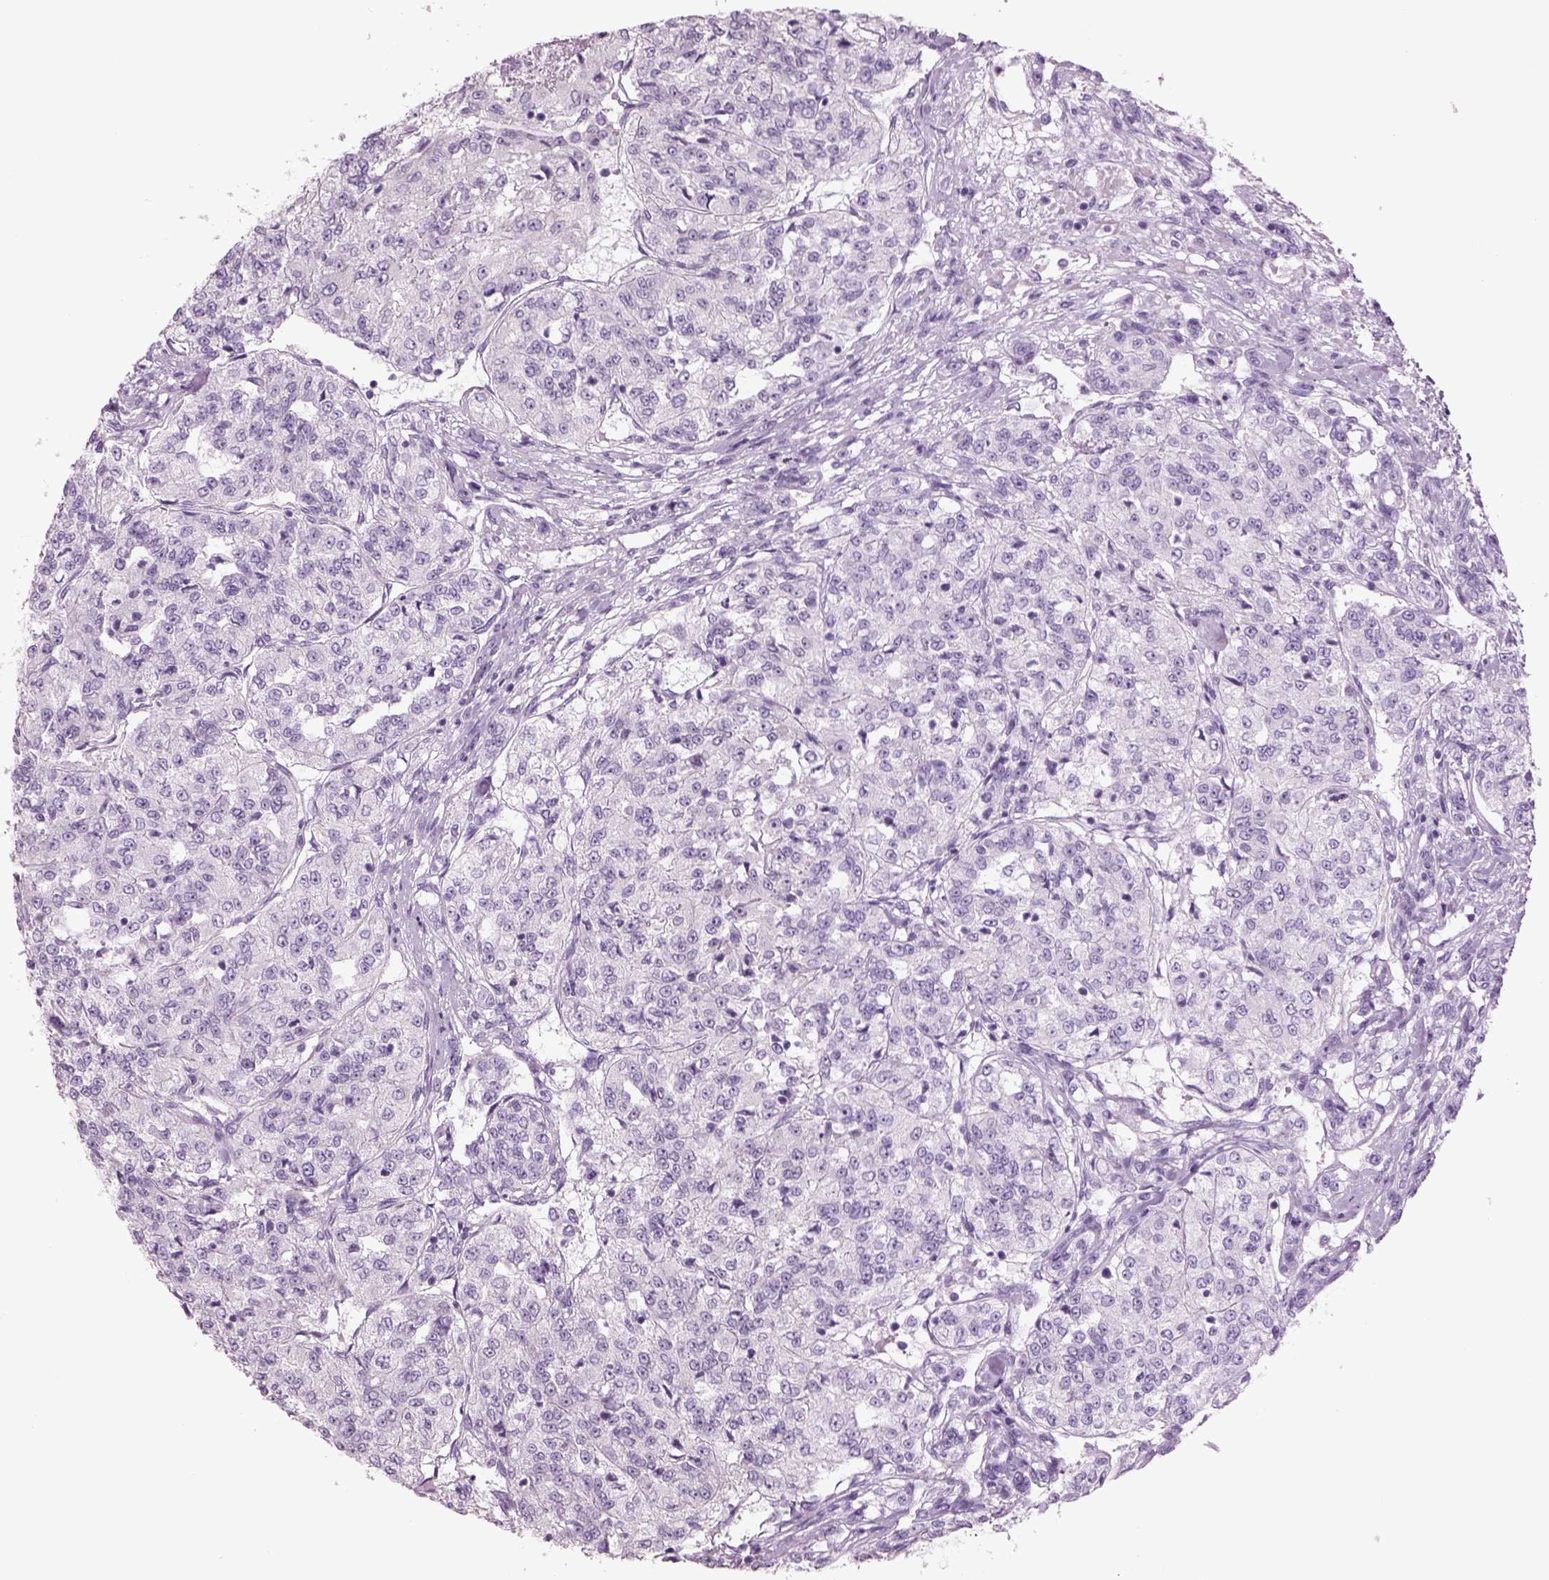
{"staining": {"intensity": "negative", "quantity": "none", "location": "none"}, "tissue": "renal cancer", "cell_type": "Tumor cells", "image_type": "cancer", "snomed": [{"axis": "morphology", "description": "Adenocarcinoma, NOS"}, {"axis": "topography", "description": "Kidney"}], "caption": "A high-resolution image shows IHC staining of adenocarcinoma (renal), which shows no significant staining in tumor cells.", "gene": "RHO", "patient": {"sex": "female", "age": 63}}